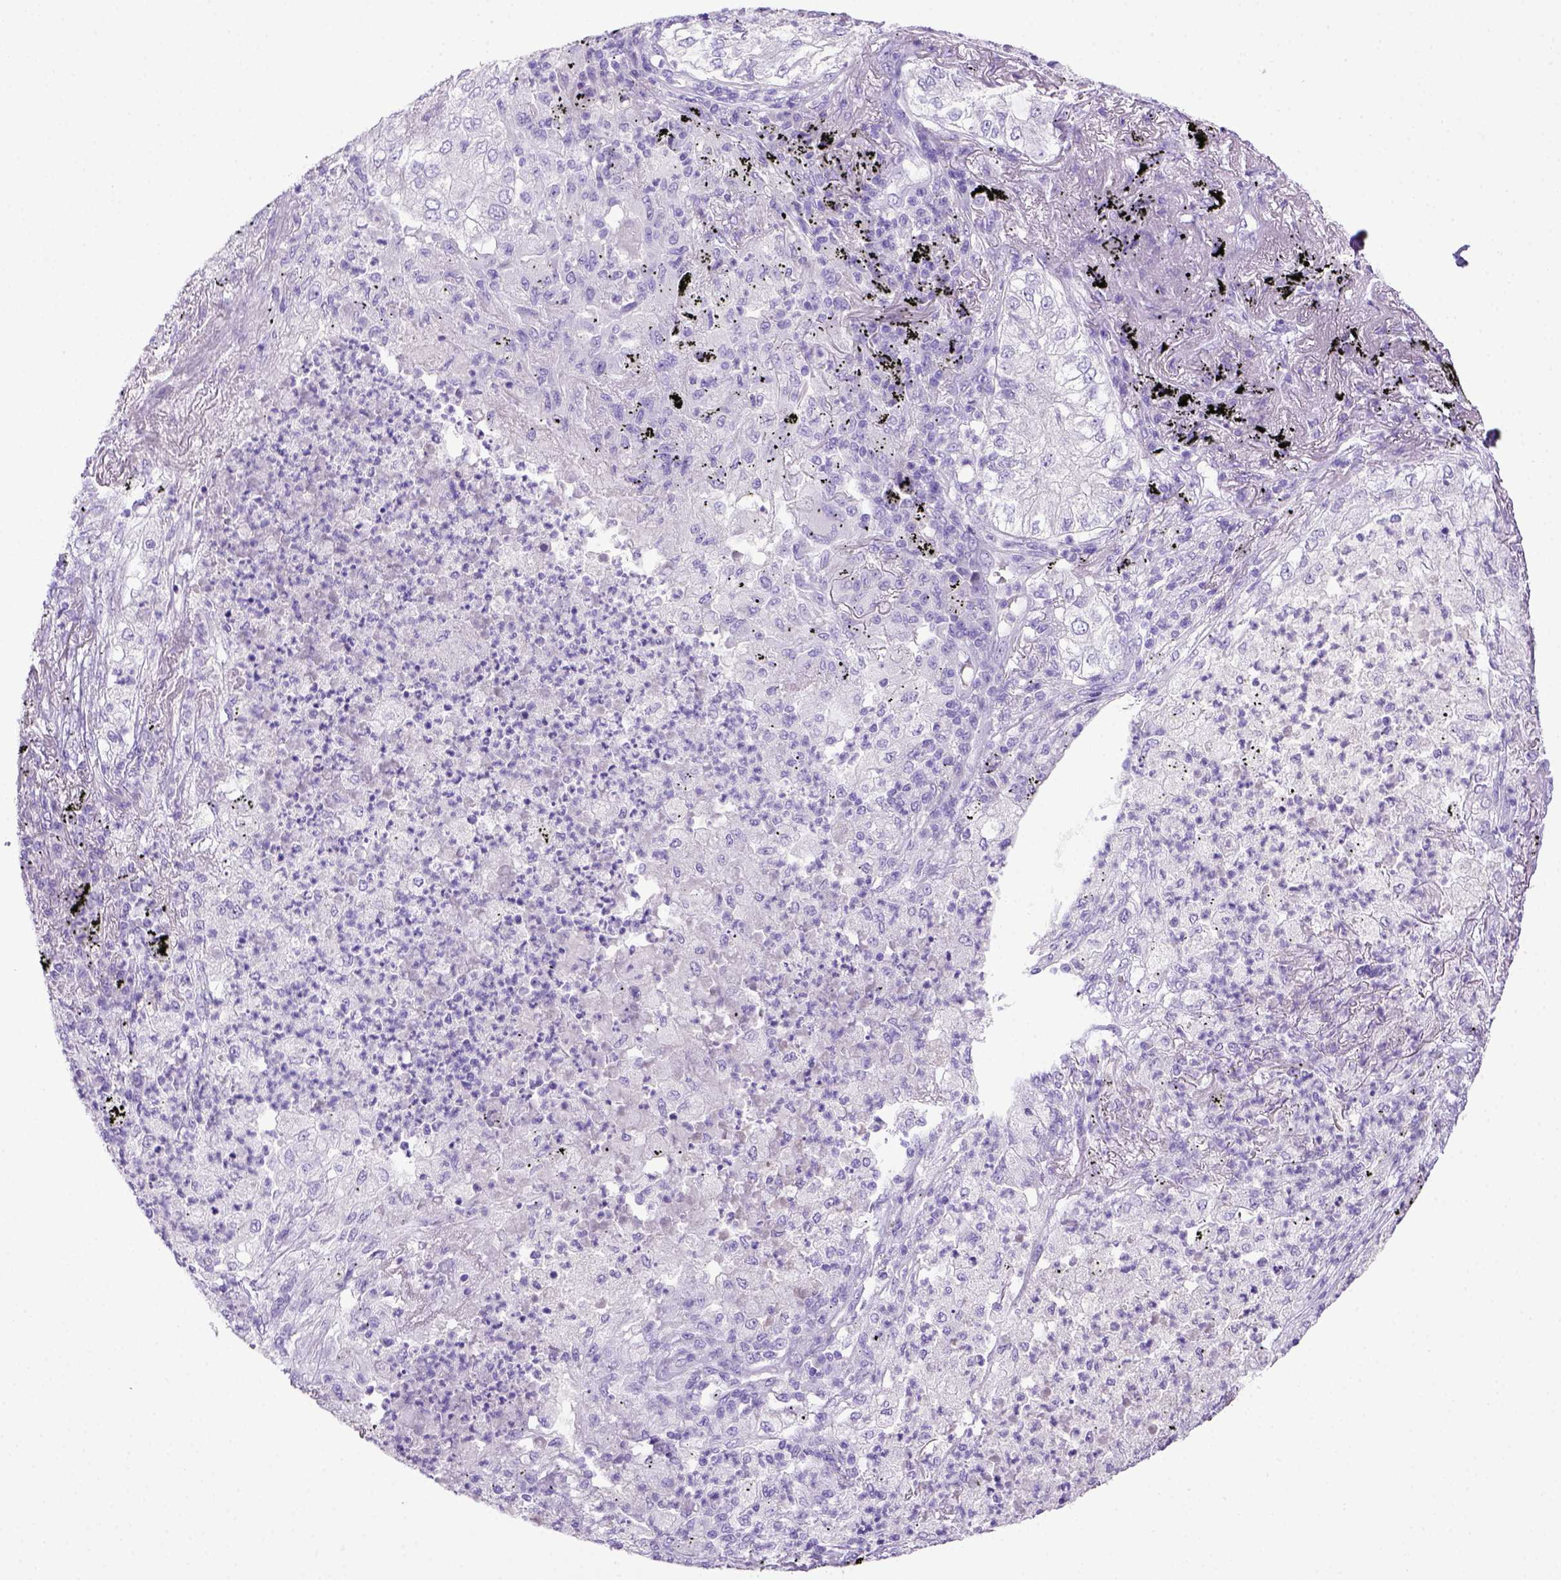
{"staining": {"intensity": "negative", "quantity": "none", "location": "none"}, "tissue": "lung cancer", "cell_type": "Tumor cells", "image_type": "cancer", "snomed": [{"axis": "morphology", "description": "Adenocarcinoma, NOS"}, {"axis": "topography", "description": "Lung"}], "caption": "Adenocarcinoma (lung) stained for a protein using IHC displays no expression tumor cells.", "gene": "ITIH4", "patient": {"sex": "female", "age": 73}}